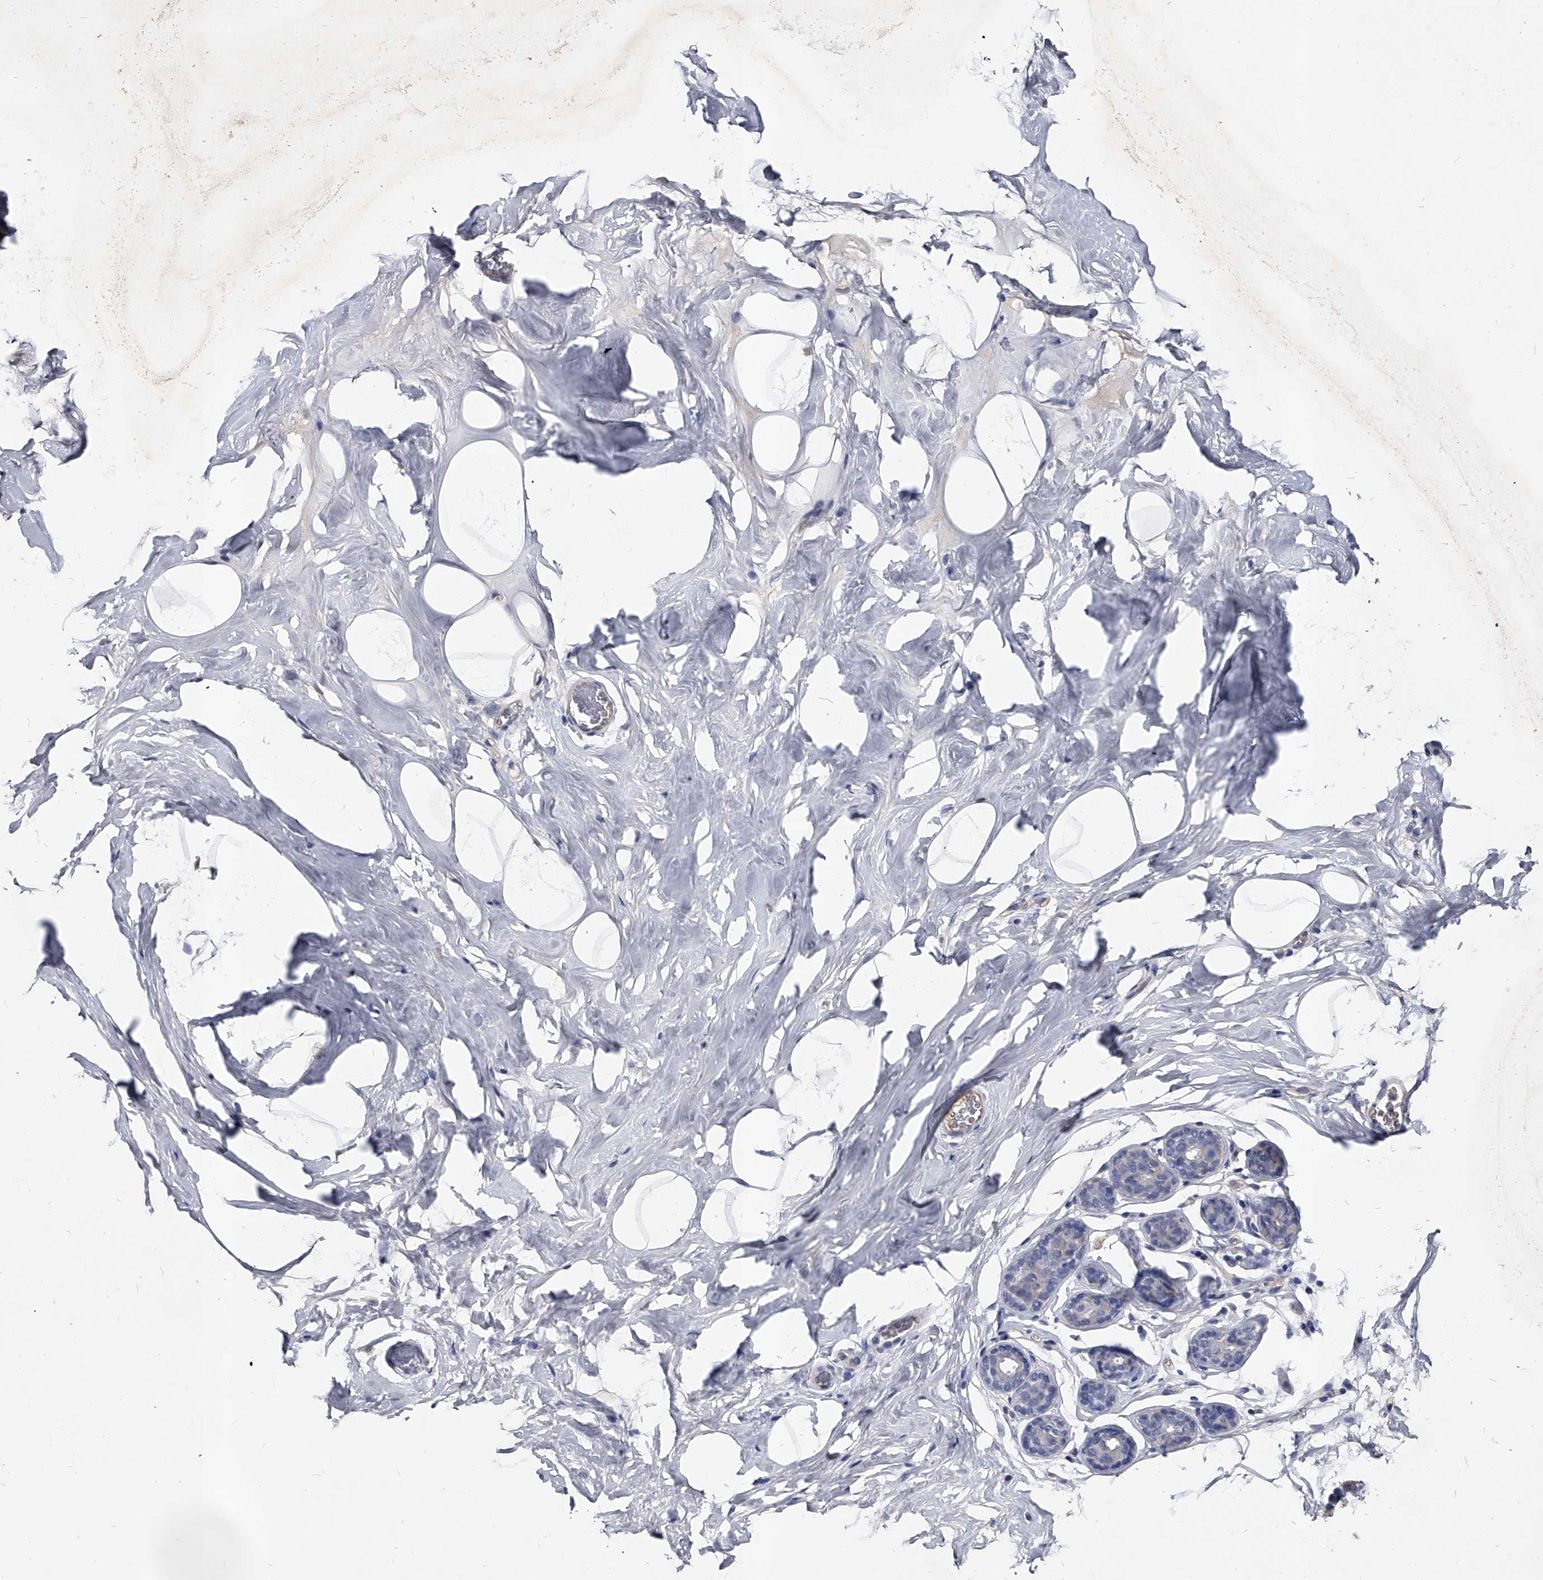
{"staining": {"intensity": "negative", "quantity": "none", "location": "none"}, "tissue": "adipose tissue", "cell_type": "Adipocytes", "image_type": "normal", "snomed": [{"axis": "morphology", "description": "Normal tissue, NOS"}, {"axis": "morphology", "description": "Fibrosis, NOS"}, {"axis": "topography", "description": "Breast"}, {"axis": "topography", "description": "Adipose tissue"}], "caption": "Immunohistochemical staining of unremarkable adipose tissue shows no significant expression in adipocytes.", "gene": "EFCAB7", "patient": {"sex": "female", "age": 39}}